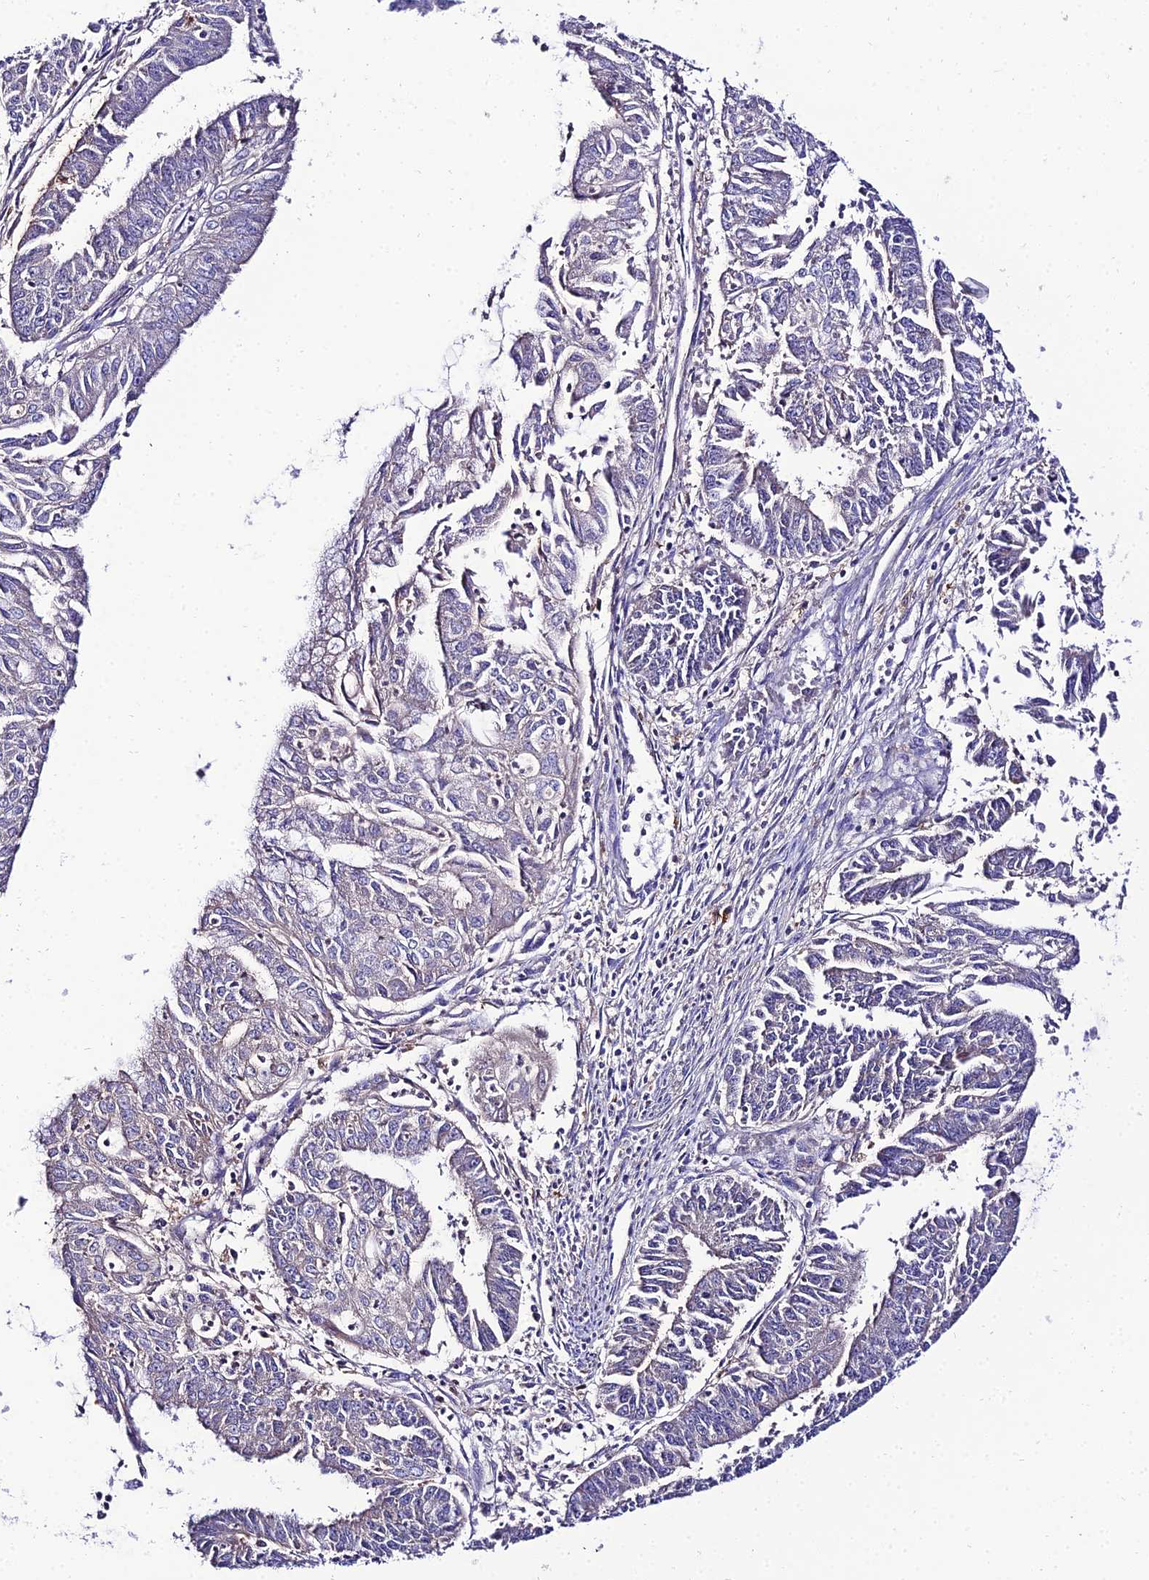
{"staining": {"intensity": "negative", "quantity": "none", "location": "none"}, "tissue": "endometrial cancer", "cell_type": "Tumor cells", "image_type": "cancer", "snomed": [{"axis": "morphology", "description": "Adenocarcinoma, NOS"}, {"axis": "topography", "description": "Endometrium"}], "caption": "This is an immunohistochemistry (IHC) image of adenocarcinoma (endometrial). There is no positivity in tumor cells.", "gene": "C2orf69", "patient": {"sex": "female", "age": 73}}